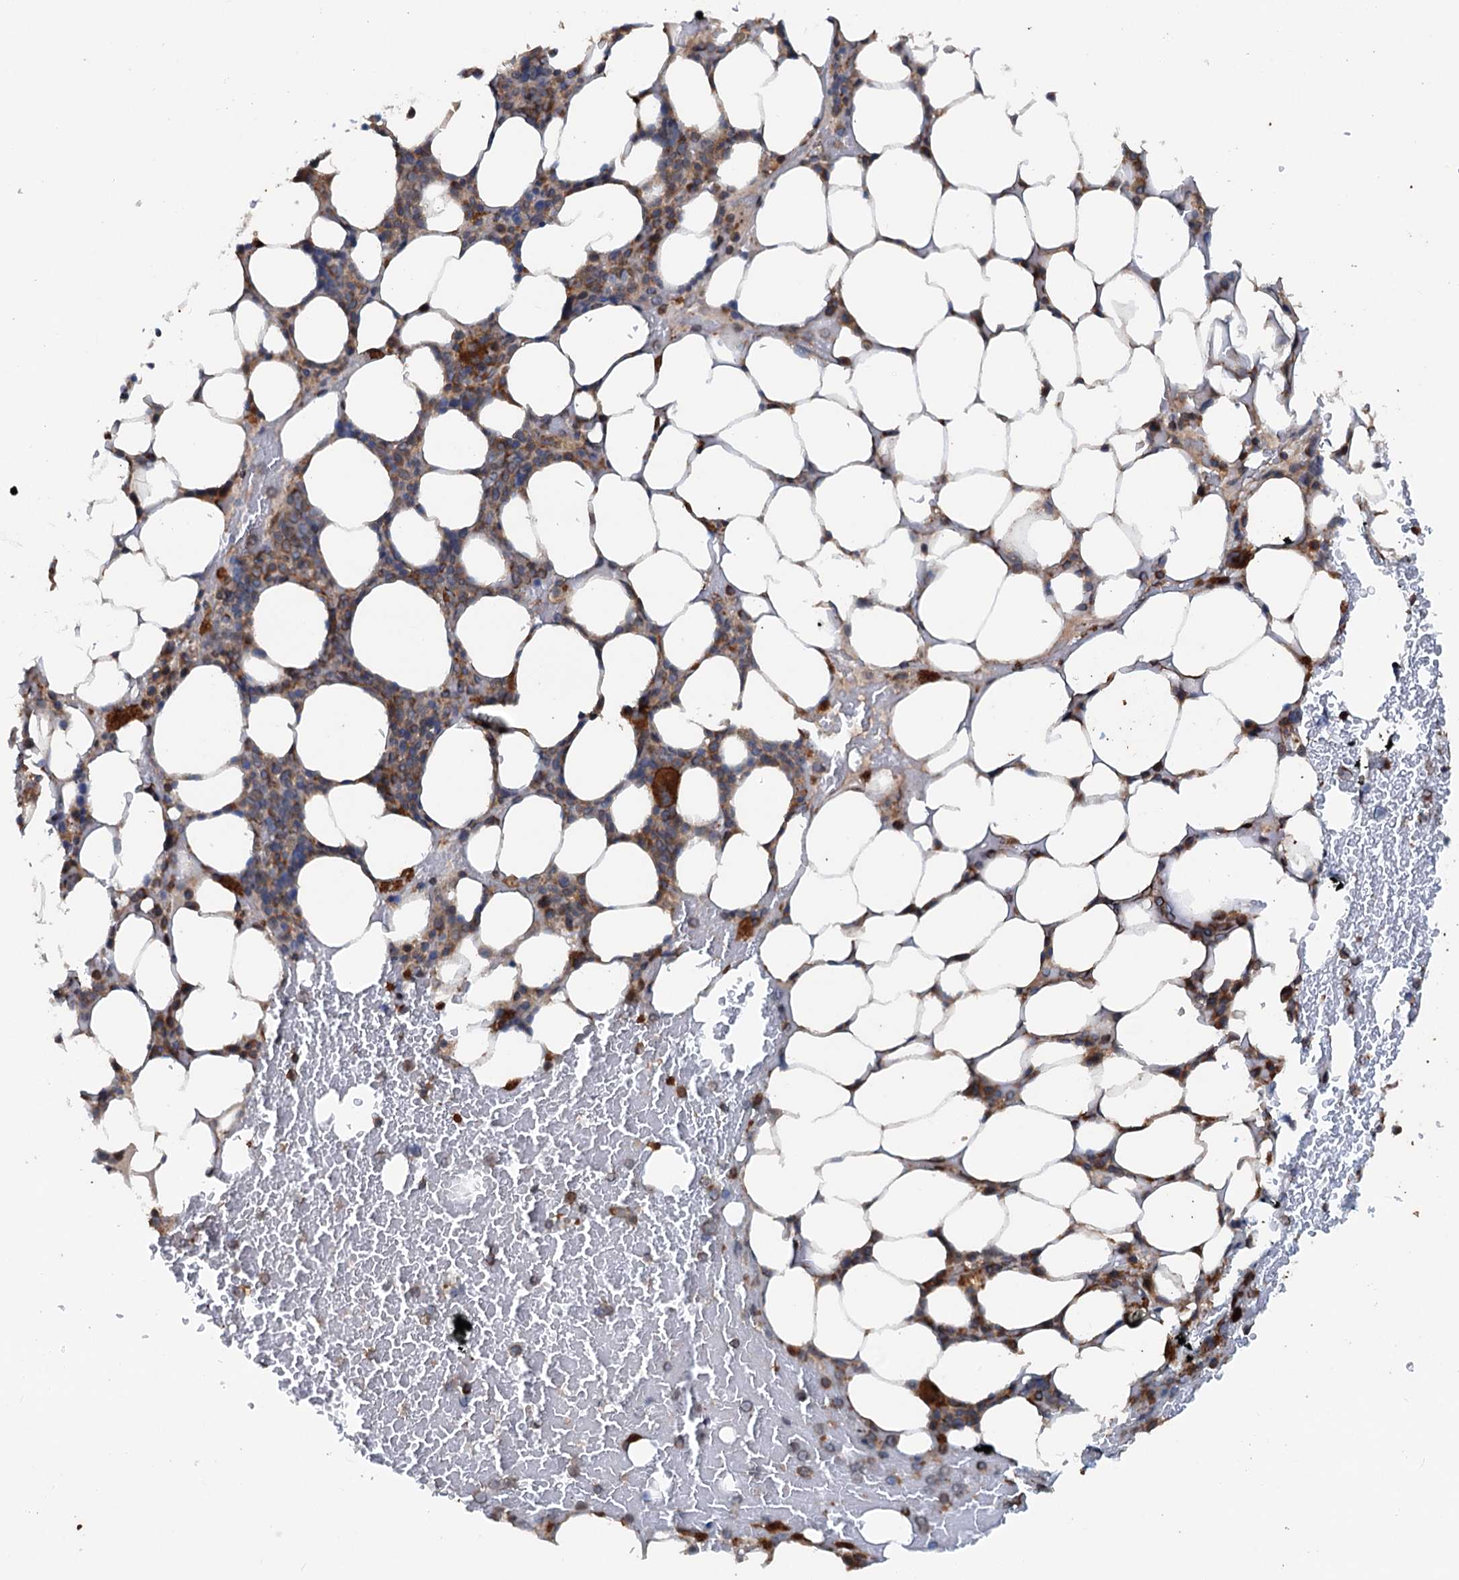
{"staining": {"intensity": "strong", "quantity": "<25%", "location": "cytoplasmic/membranous"}, "tissue": "bone marrow", "cell_type": "Hematopoietic cells", "image_type": "normal", "snomed": [{"axis": "morphology", "description": "Normal tissue, NOS"}, {"axis": "topography", "description": "Bone marrow"}], "caption": "This histopathology image demonstrates immunohistochemistry staining of normal bone marrow, with medium strong cytoplasmic/membranous staining in approximately <25% of hematopoietic cells.", "gene": "TEDC1", "patient": {"sex": "male", "age": 78}}